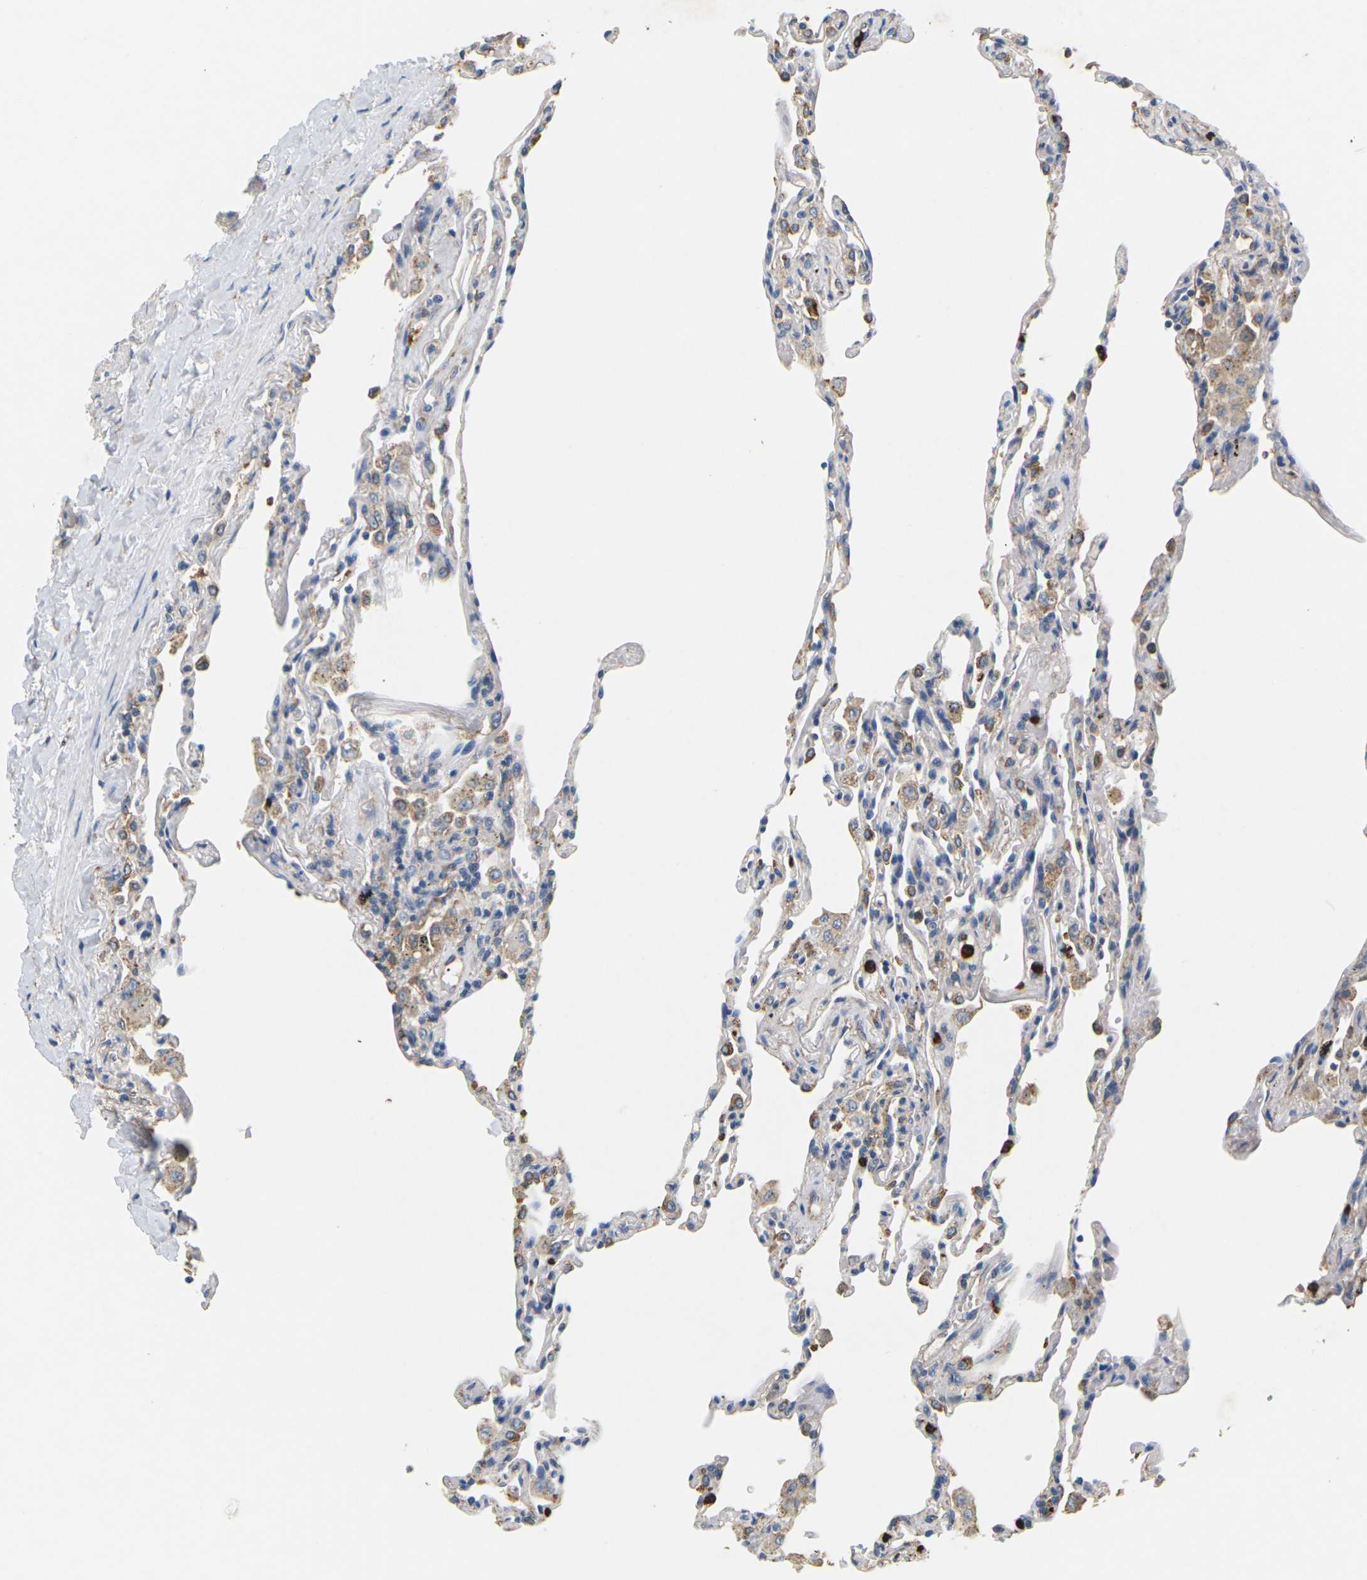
{"staining": {"intensity": "weak", "quantity": "<25%", "location": "cytoplasmic/membranous"}, "tissue": "lung", "cell_type": "Alveolar cells", "image_type": "normal", "snomed": [{"axis": "morphology", "description": "Normal tissue, NOS"}, {"axis": "topography", "description": "Lung"}], "caption": "Immunohistochemistry micrograph of normal lung: human lung stained with DAB (3,3'-diaminobenzidine) demonstrates no significant protein expression in alveolar cells. (Brightfield microscopy of DAB (3,3'-diaminobenzidine) IHC at high magnification).", "gene": "ADM", "patient": {"sex": "male", "age": 59}}